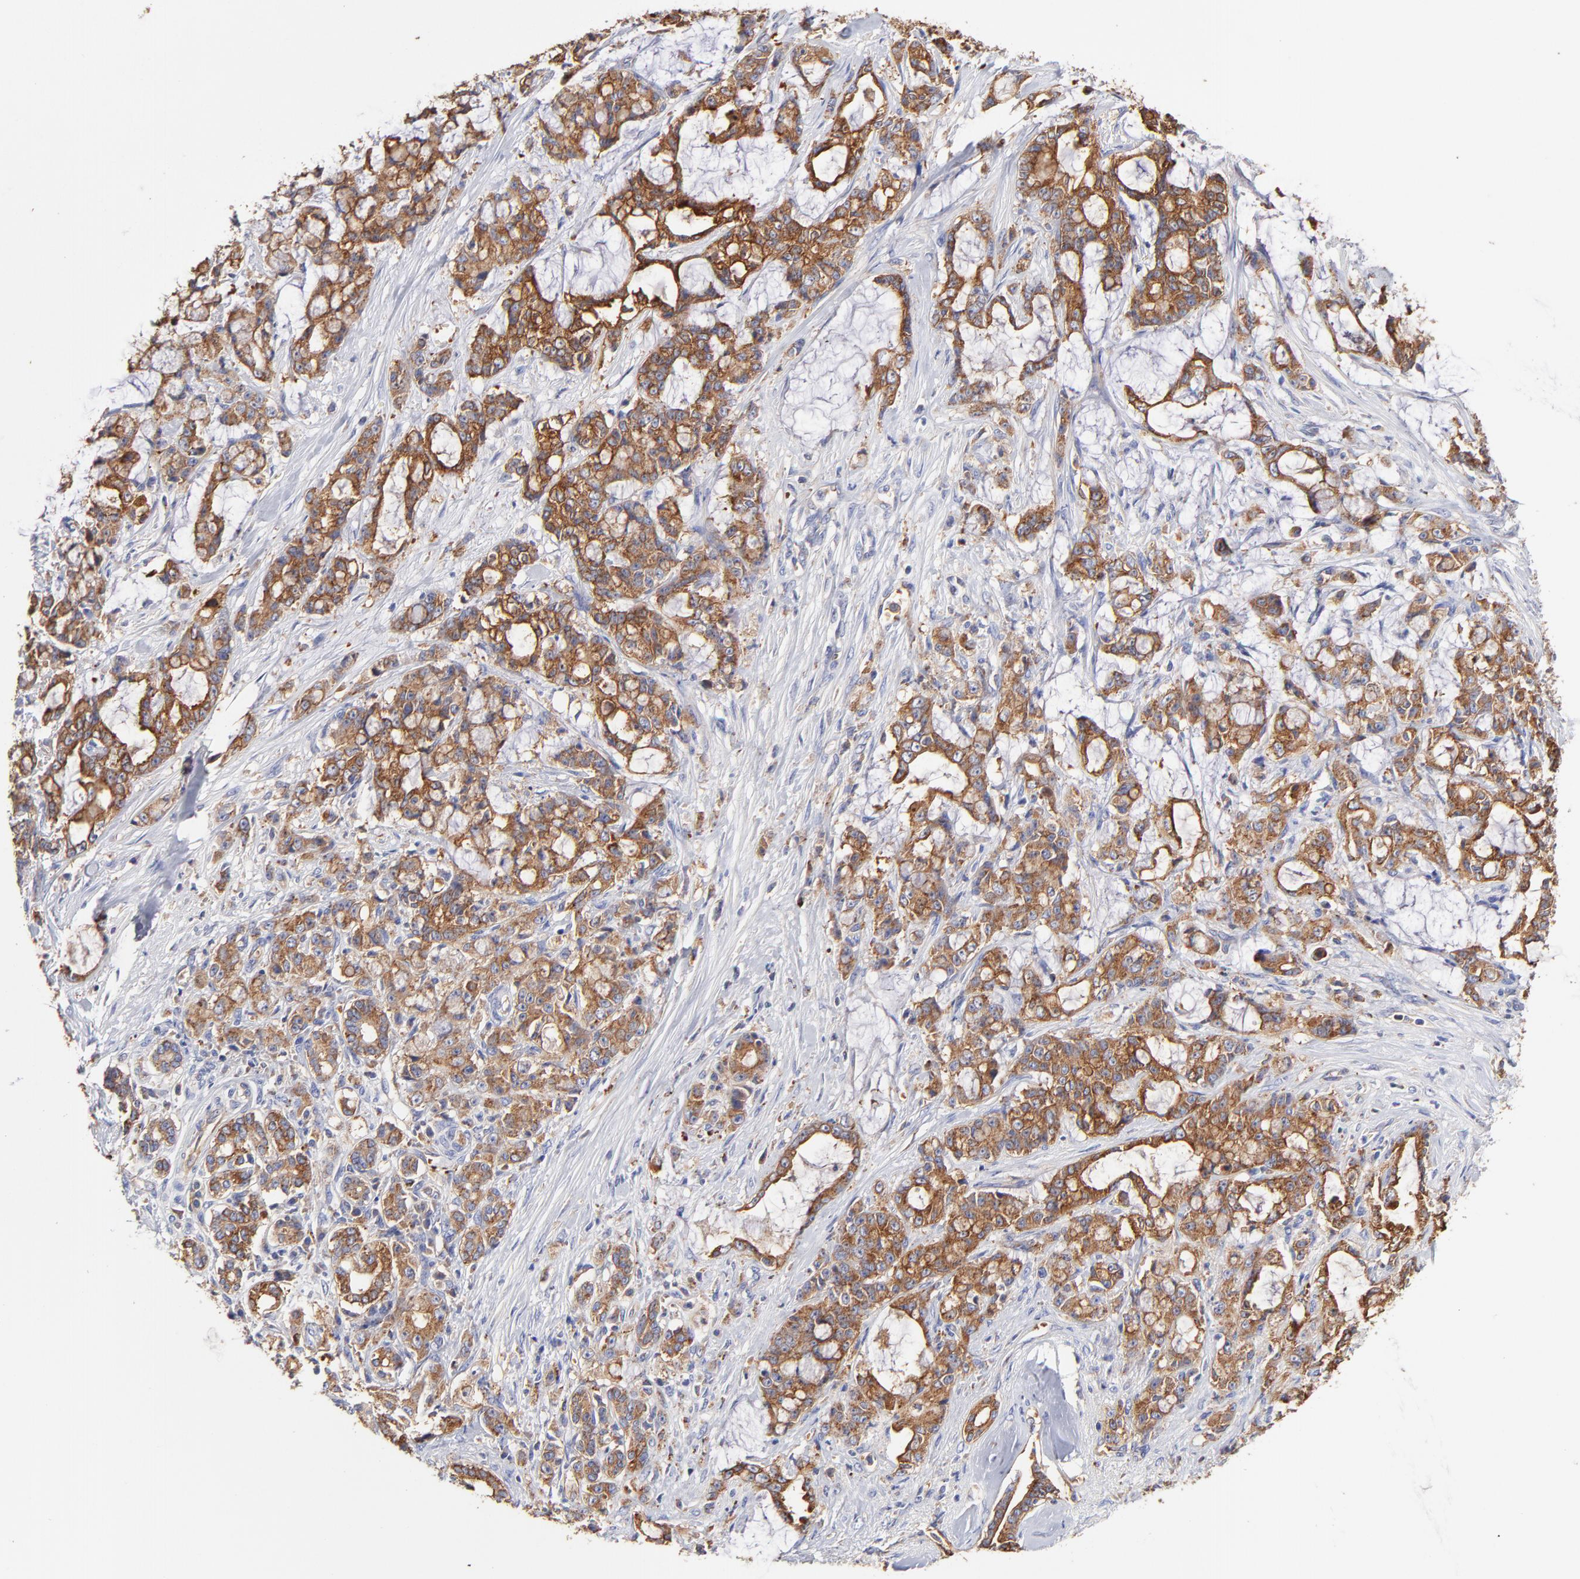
{"staining": {"intensity": "moderate", "quantity": ">75%", "location": "cytoplasmic/membranous"}, "tissue": "pancreatic cancer", "cell_type": "Tumor cells", "image_type": "cancer", "snomed": [{"axis": "morphology", "description": "Adenocarcinoma, NOS"}, {"axis": "topography", "description": "Pancreas"}], "caption": "Pancreatic cancer (adenocarcinoma) stained for a protein reveals moderate cytoplasmic/membranous positivity in tumor cells.", "gene": "CD2AP", "patient": {"sex": "female", "age": 73}}